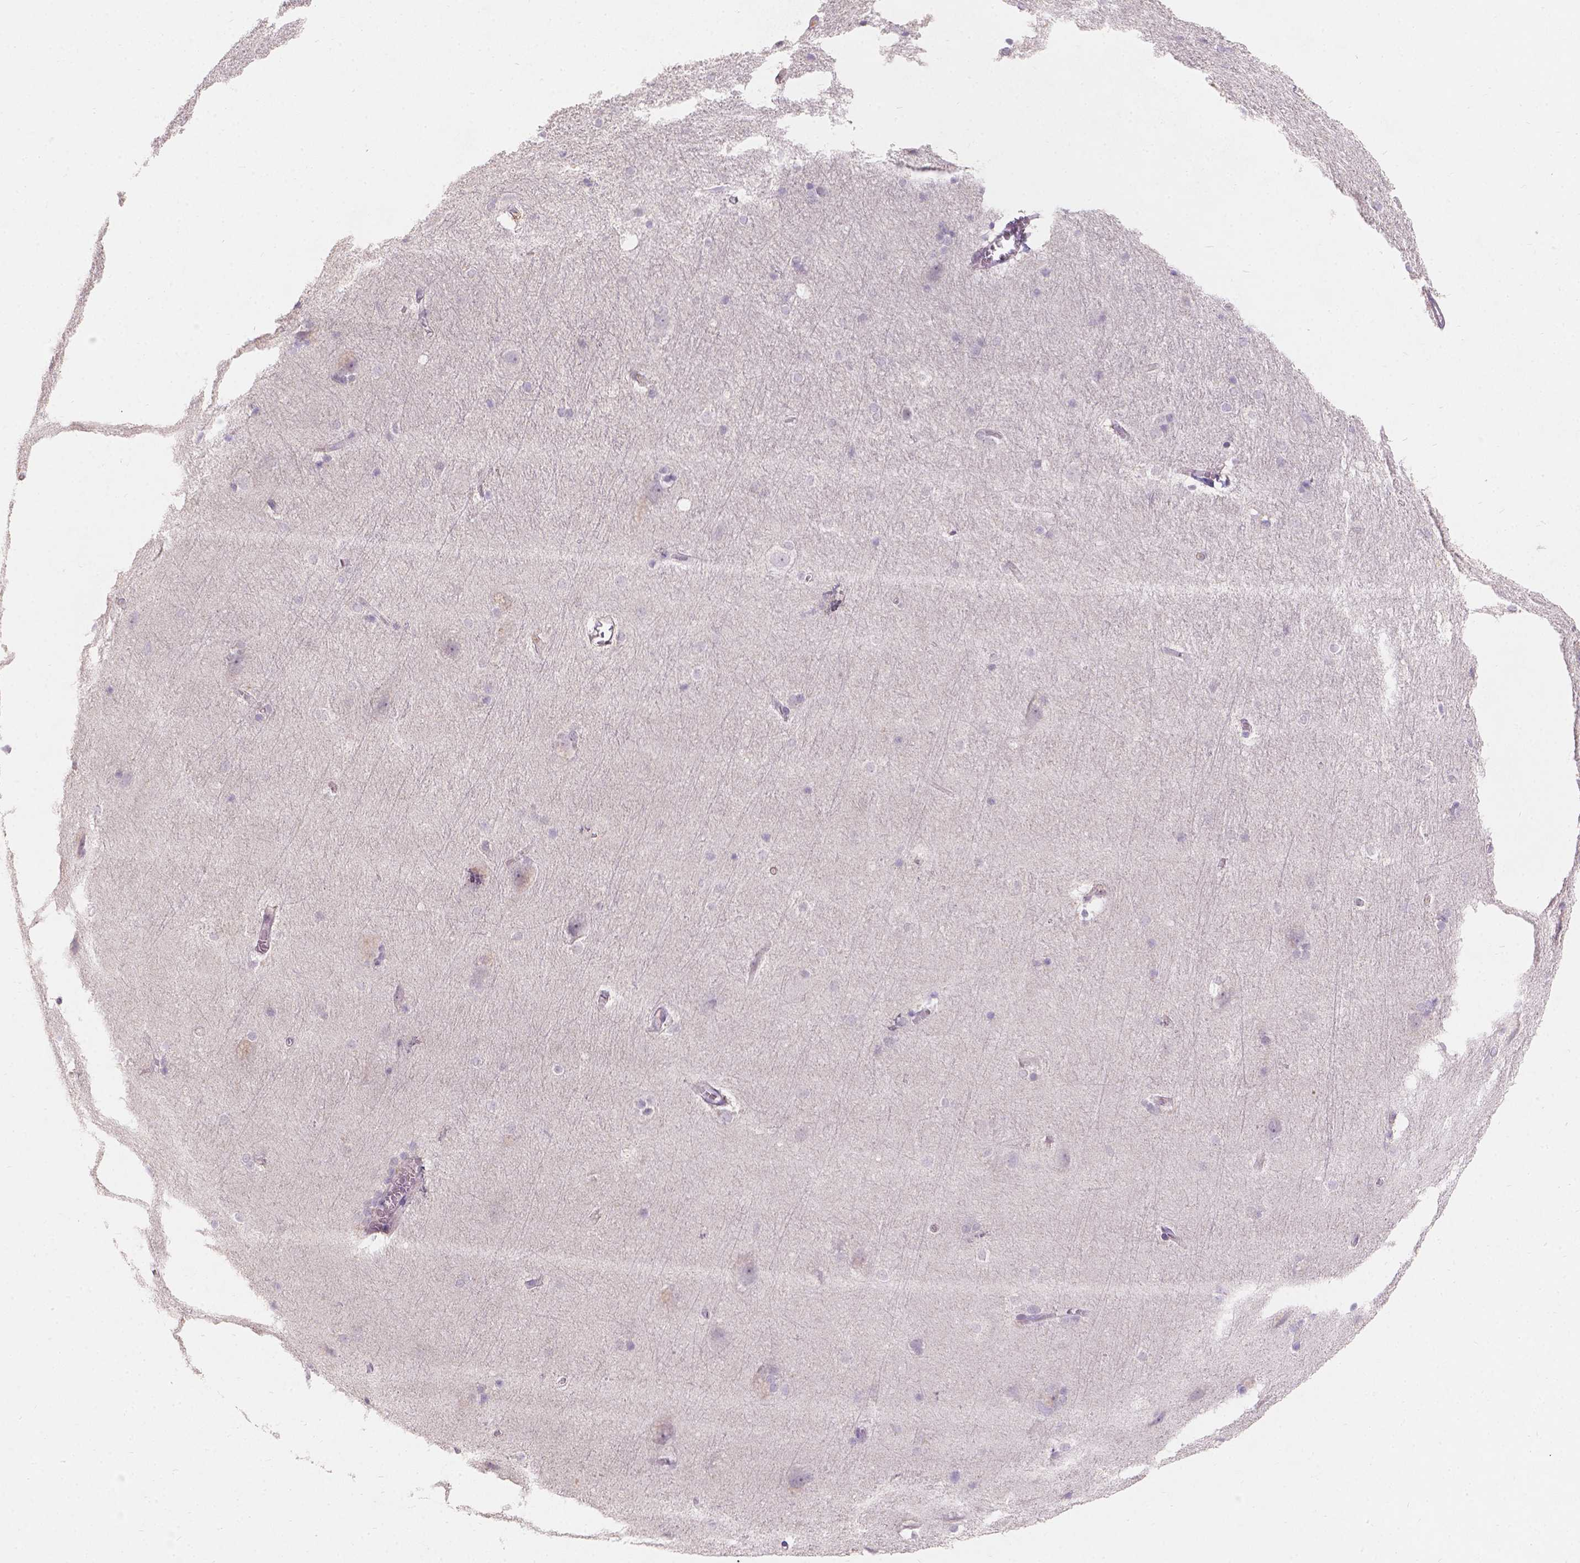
{"staining": {"intensity": "negative", "quantity": "none", "location": "none"}, "tissue": "hippocampus", "cell_type": "Glial cells", "image_type": "normal", "snomed": [{"axis": "morphology", "description": "Normal tissue, NOS"}, {"axis": "topography", "description": "Cerebral cortex"}, {"axis": "topography", "description": "Hippocampus"}], "caption": "Immunohistochemistry (IHC) of normal human hippocampus shows no staining in glial cells.", "gene": "DCAF4L1", "patient": {"sex": "female", "age": 19}}